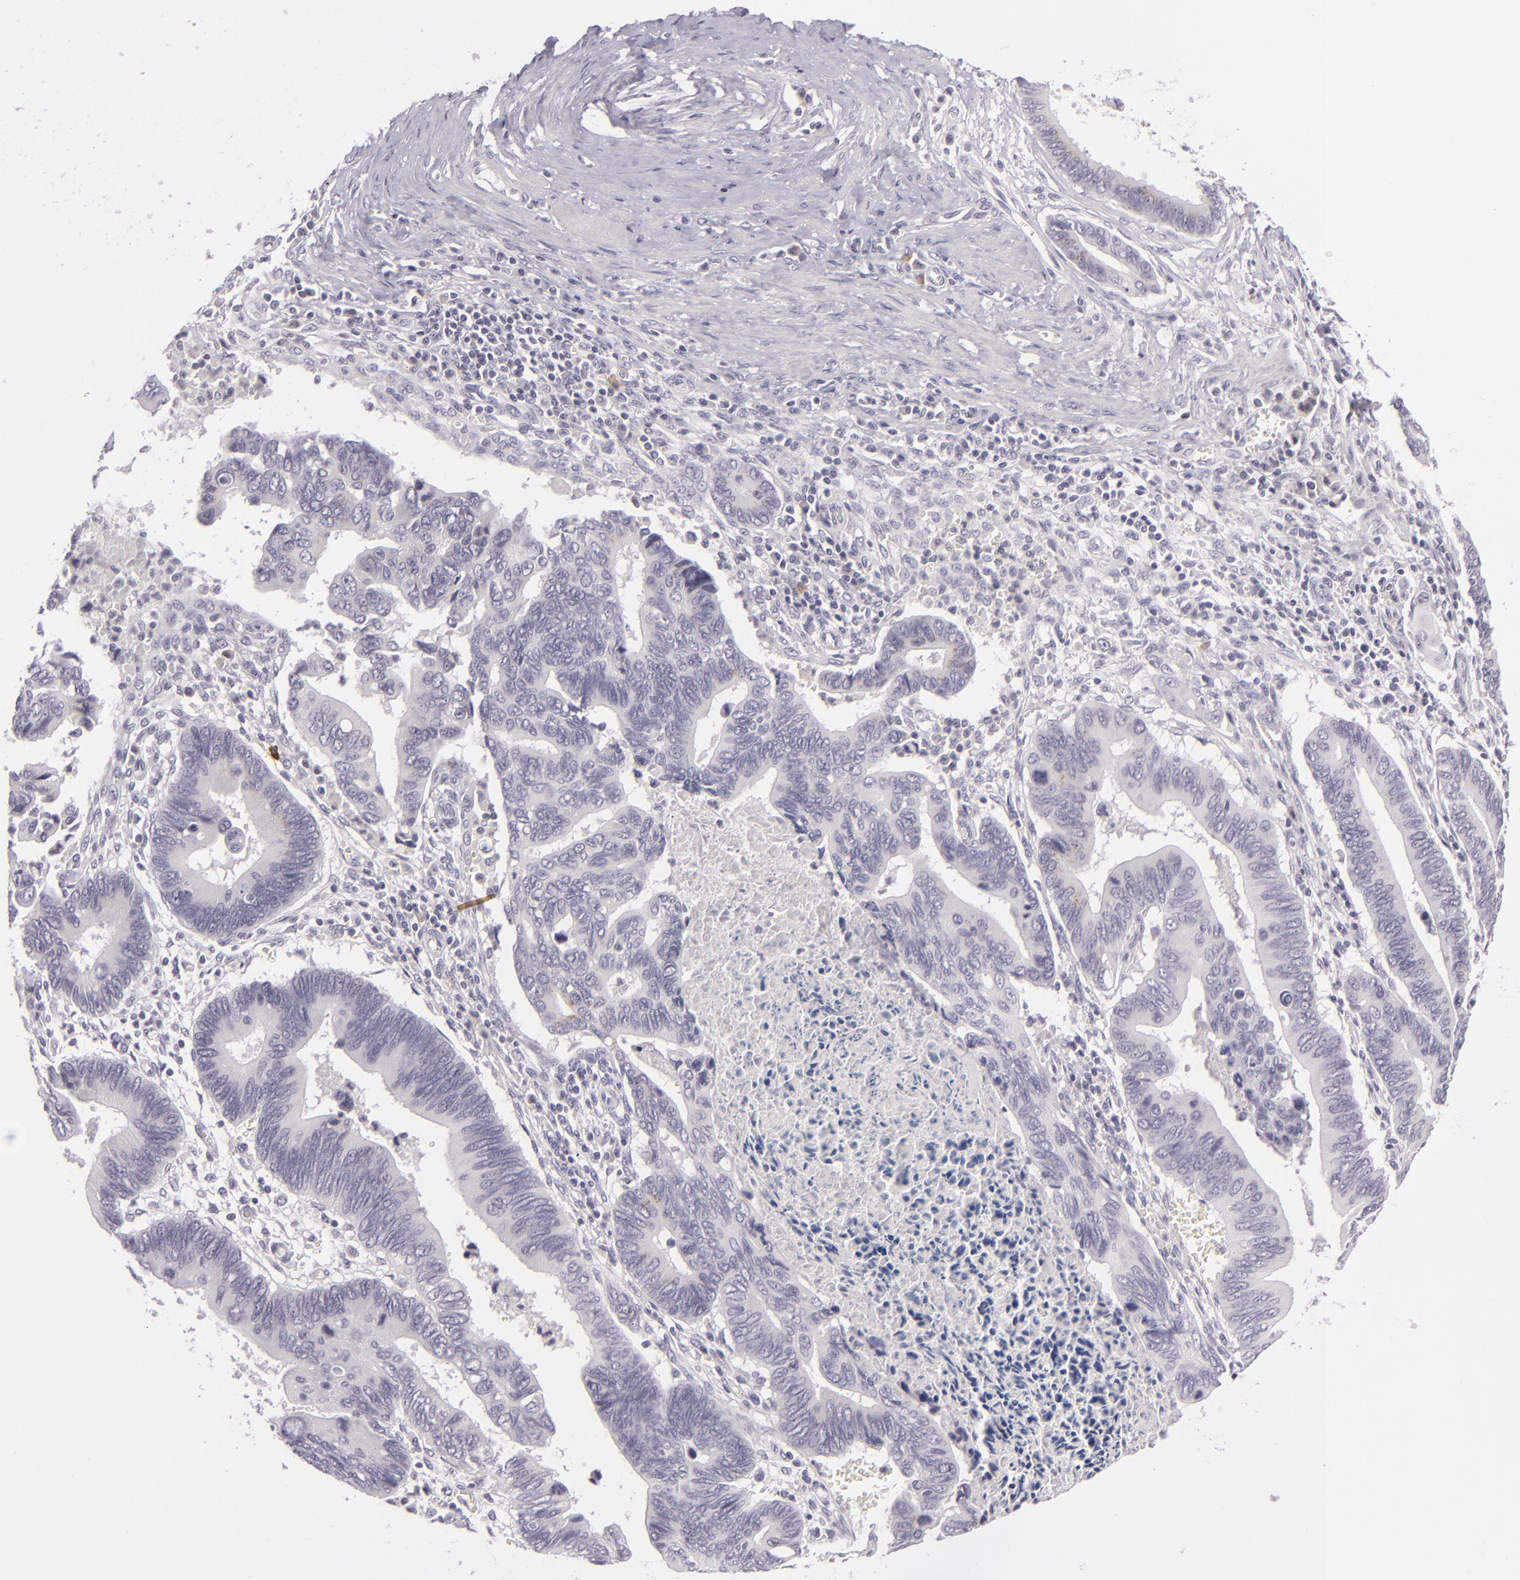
{"staining": {"intensity": "negative", "quantity": "none", "location": "none"}, "tissue": "pancreatic cancer", "cell_type": "Tumor cells", "image_type": "cancer", "snomed": [{"axis": "morphology", "description": "Adenocarcinoma, NOS"}, {"axis": "topography", "description": "Pancreas"}], "caption": "Photomicrograph shows no protein staining in tumor cells of adenocarcinoma (pancreatic) tissue.", "gene": "DAG1", "patient": {"sex": "female", "age": 70}}